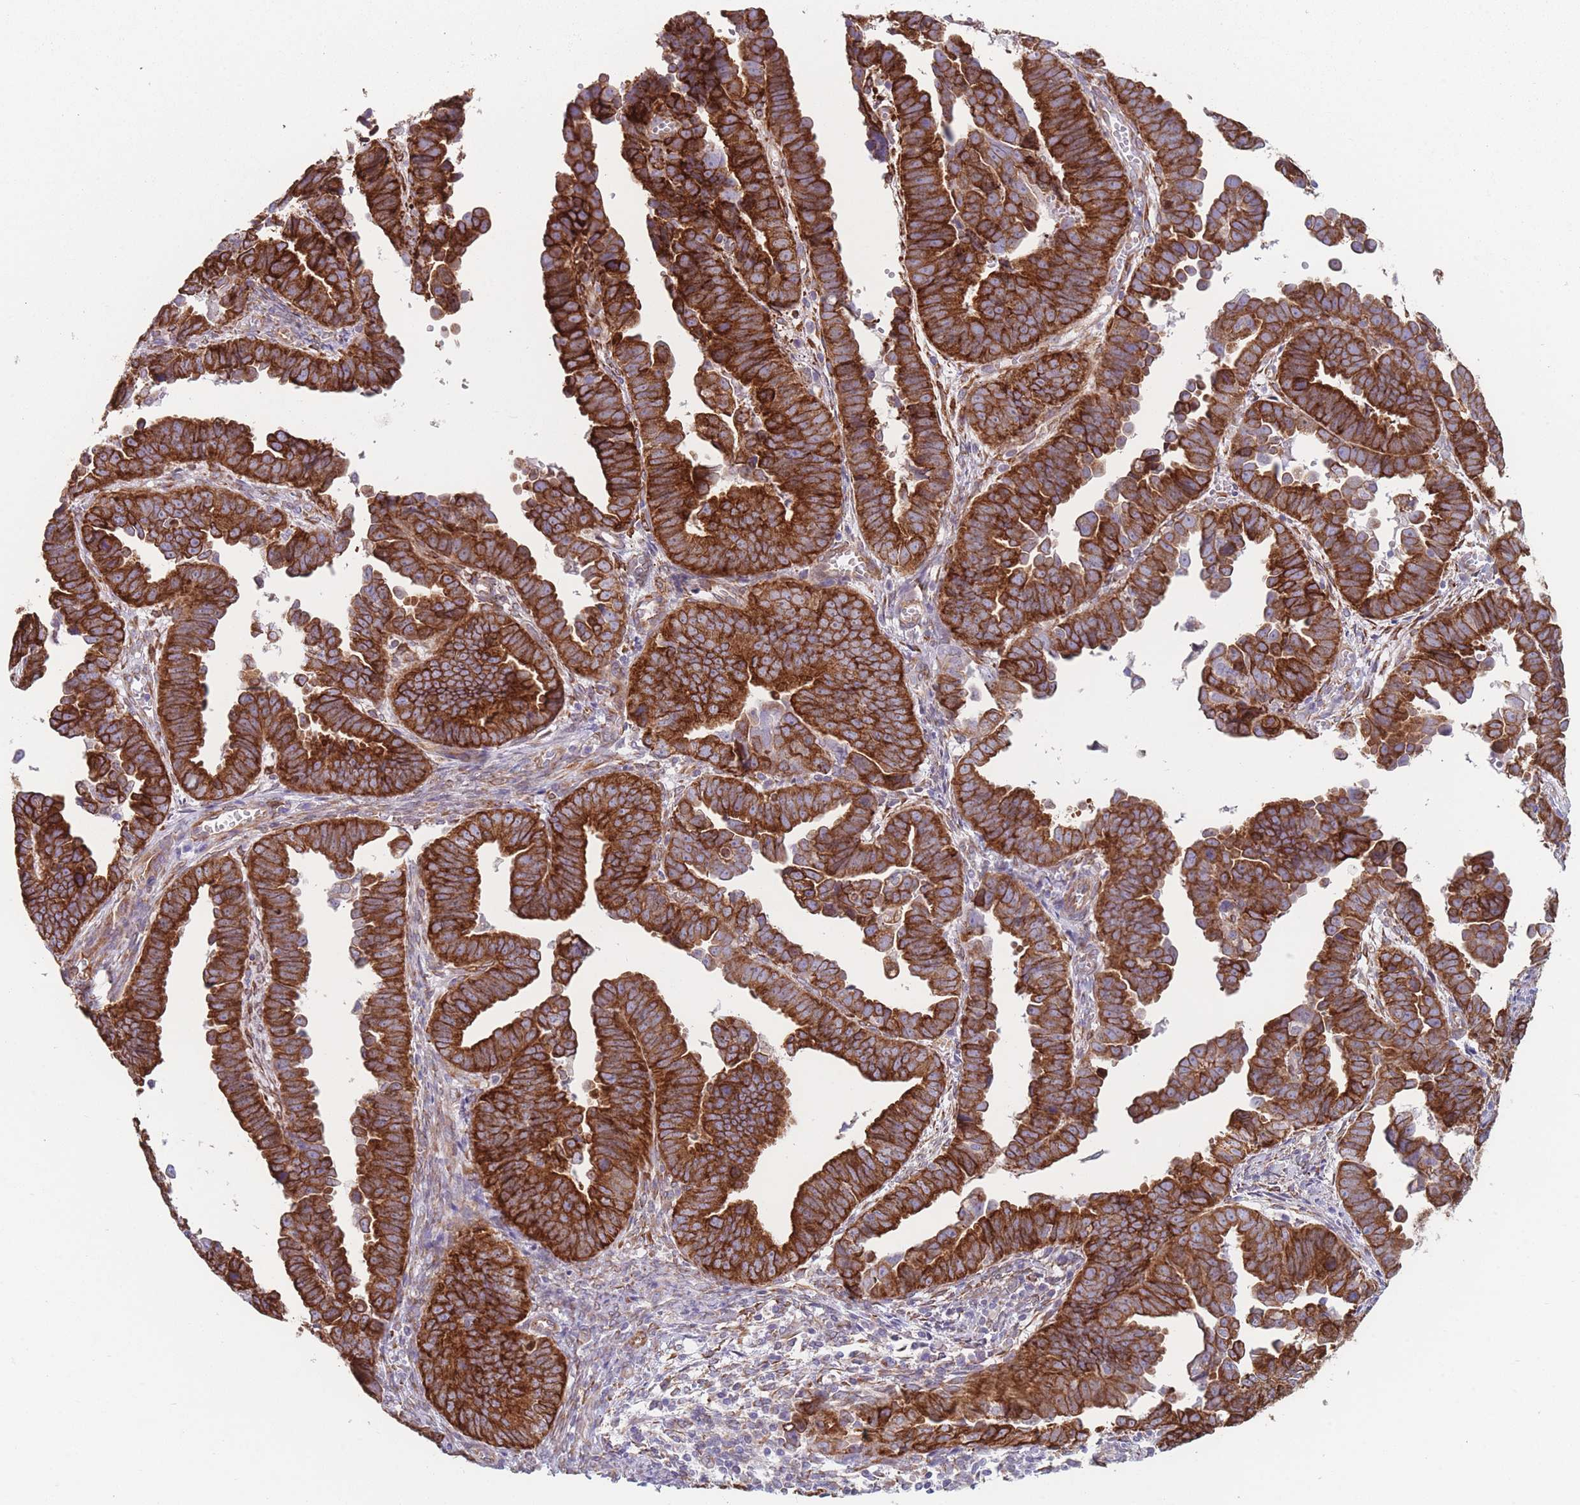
{"staining": {"intensity": "strong", "quantity": ">75%", "location": "cytoplasmic/membranous"}, "tissue": "endometrial cancer", "cell_type": "Tumor cells", "image_type": "cancer", "snomed": [{"axis": "morphology", "description": "Adenocarcinoma, NOS"}, {"axis": "topography", "description": "Endometrium"}], "caption": "High-magnification brightfield microscopy of endometrial cancer stained with DAB (3,3'-diaminobenzidine) (brown) and counterstained with hematoxylin (blue). tumor cells exhibit strong cytoplasmic/membranous staining is seen in about>75% of cells. The protein is shown in brown color, while the nuclei are stained blue.", "gene": "AK9", "patient": {"sex": "female", "age": 75}}